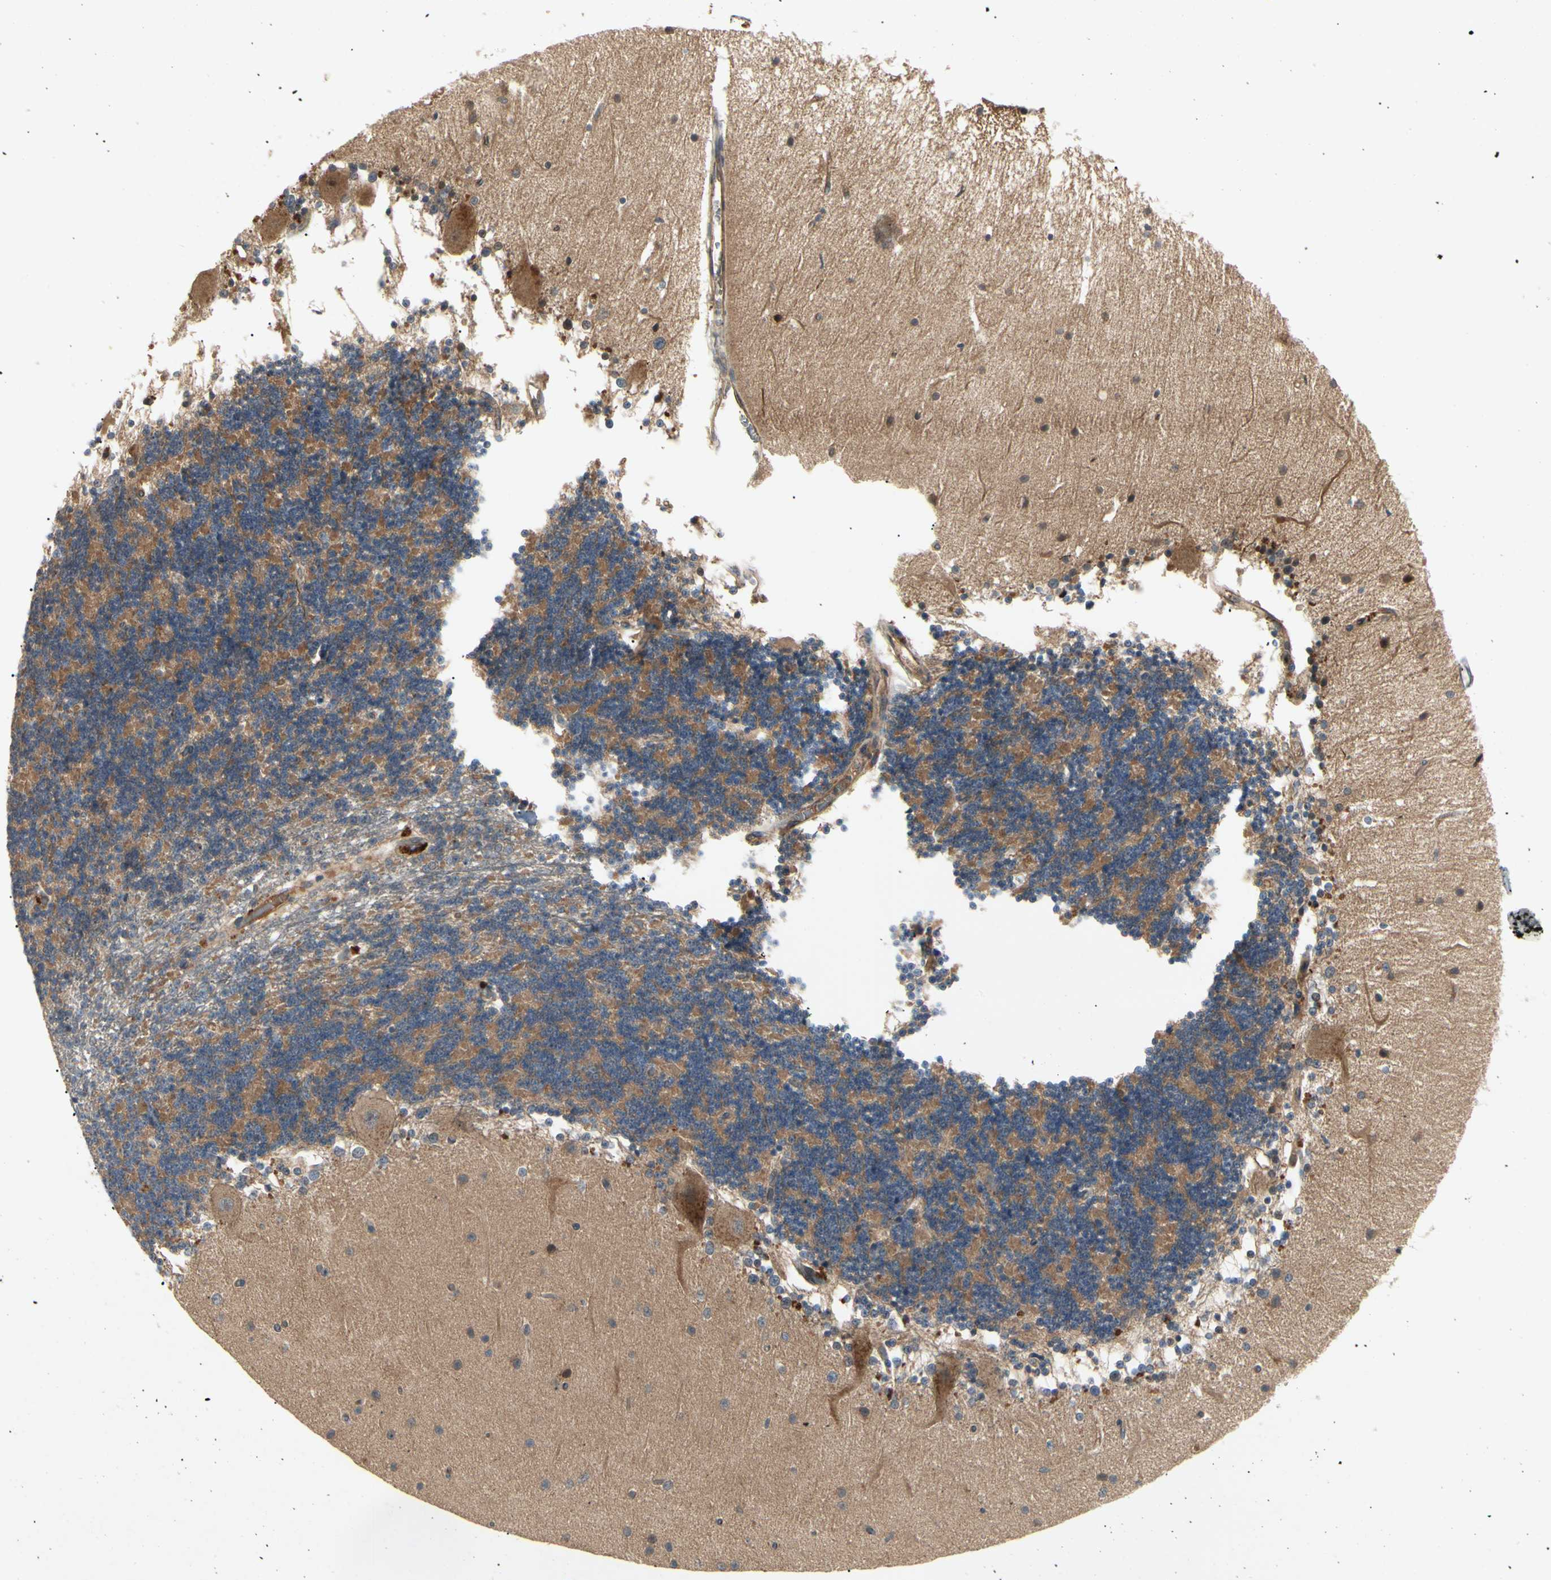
{"staining": {"intensity": "moderate", "quantity": "25%-75%", "location": "cytoplasmic/membranous"}, "tissue": "cerebellum", "cell_type": "Cells in granular layer", "image_type": "normal", "snomed": [{"axis": "morphology", "description": "Normal tissue, NOS"}, {"axis": "topography", "description": "Cerebellum"}], "caption": "Moderate cytoplasmic/membranous positivity for a protein is present in about 25%-75% of cells in granular layer of benign cerebellum using immunohistochemistry (IHC).", "gene": "RNF14", "patient": {"sex": "female", "age": 54}}